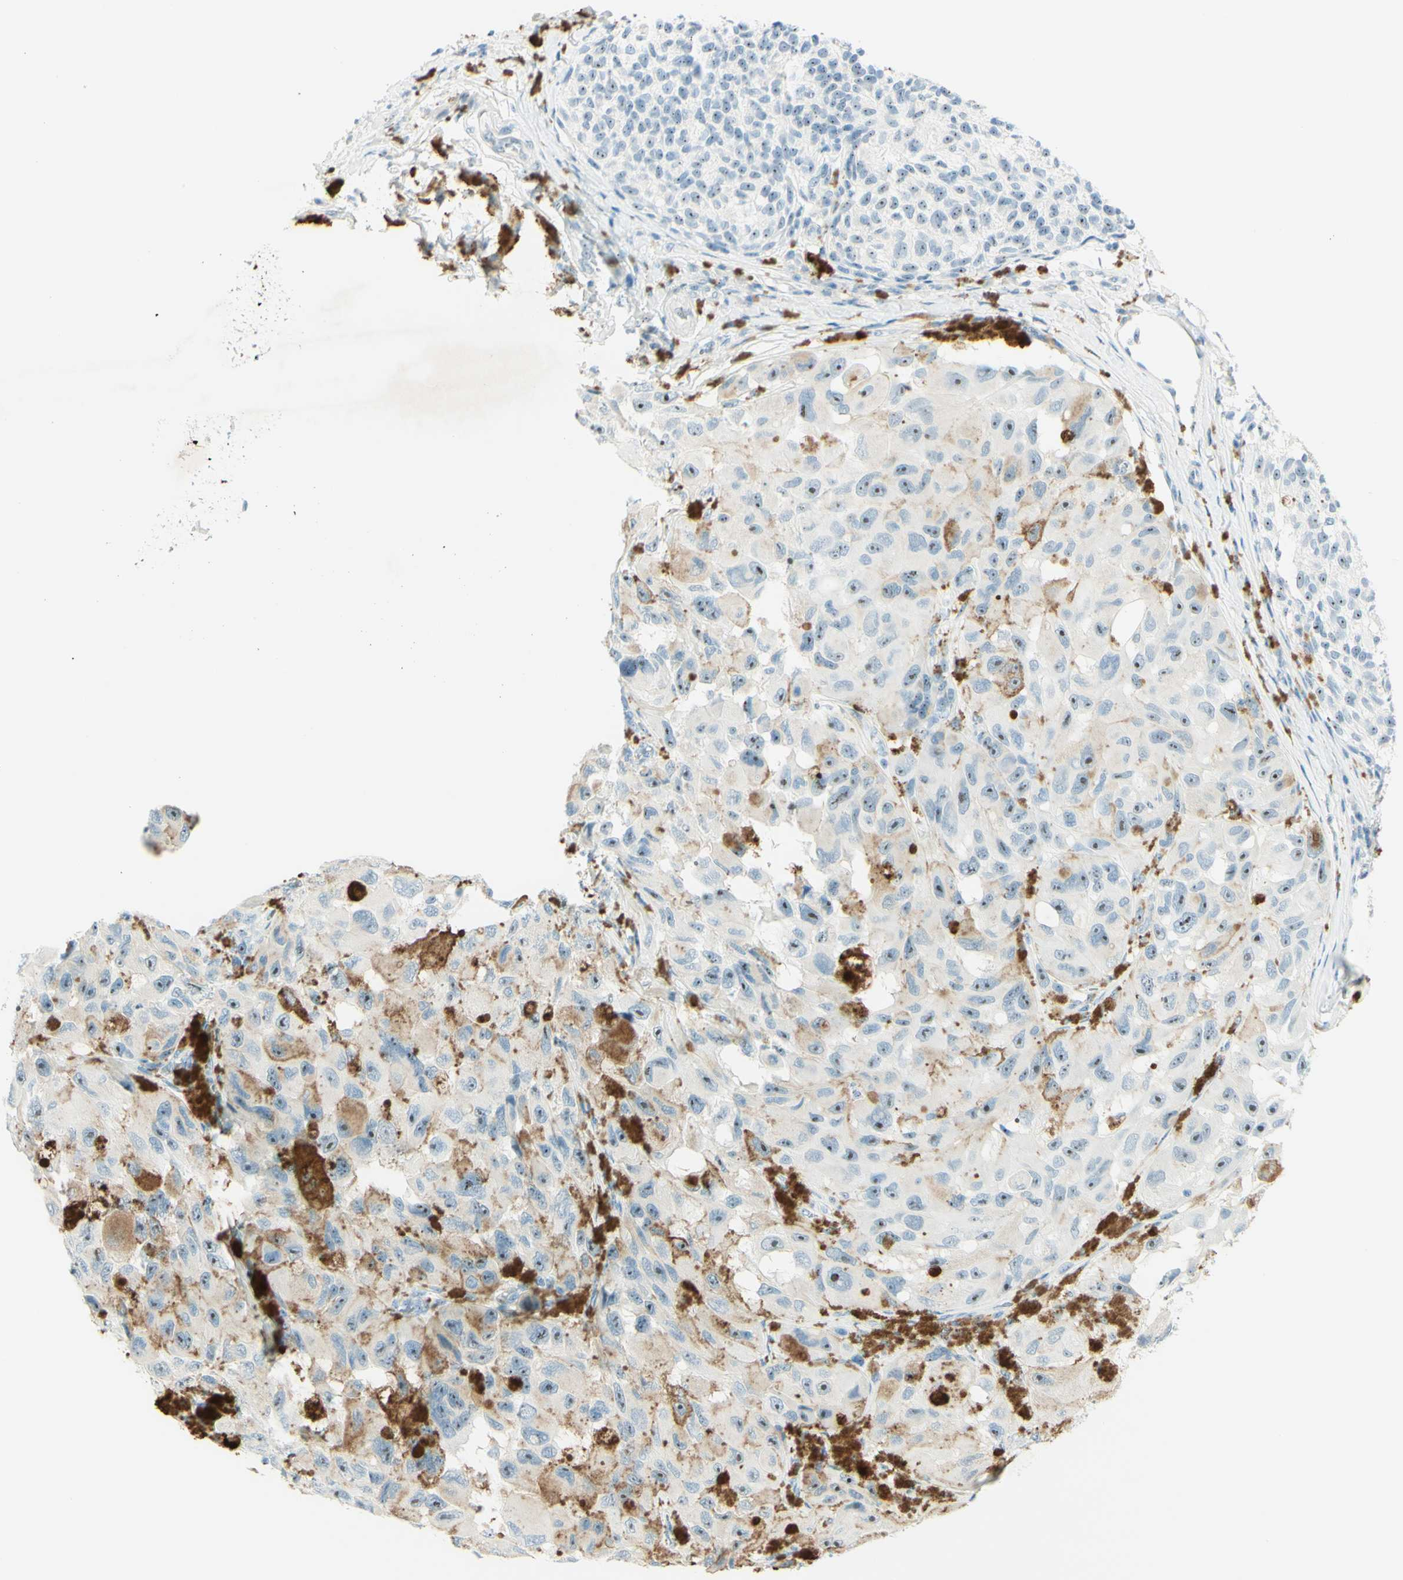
{"staining": {"intensity": "weak", "quantity": "<25%", "location": "nuclear"}, "tissue": "melanoma", "cell_type": "Tumor cells", "image_type": "cancer", "snomed": [{"axis": "morphology", "description": "Malignant melanoma, NOS"}, {"axis": "topography", "description": "Skin"}], "caption": "Immunohistochemistry histopathology image of malignant melanoma stained for a protein (brown), which displays no staining in tumor cells.", "gene": "FMR1NB", "patient": {"sex": "female", "age": 73}}